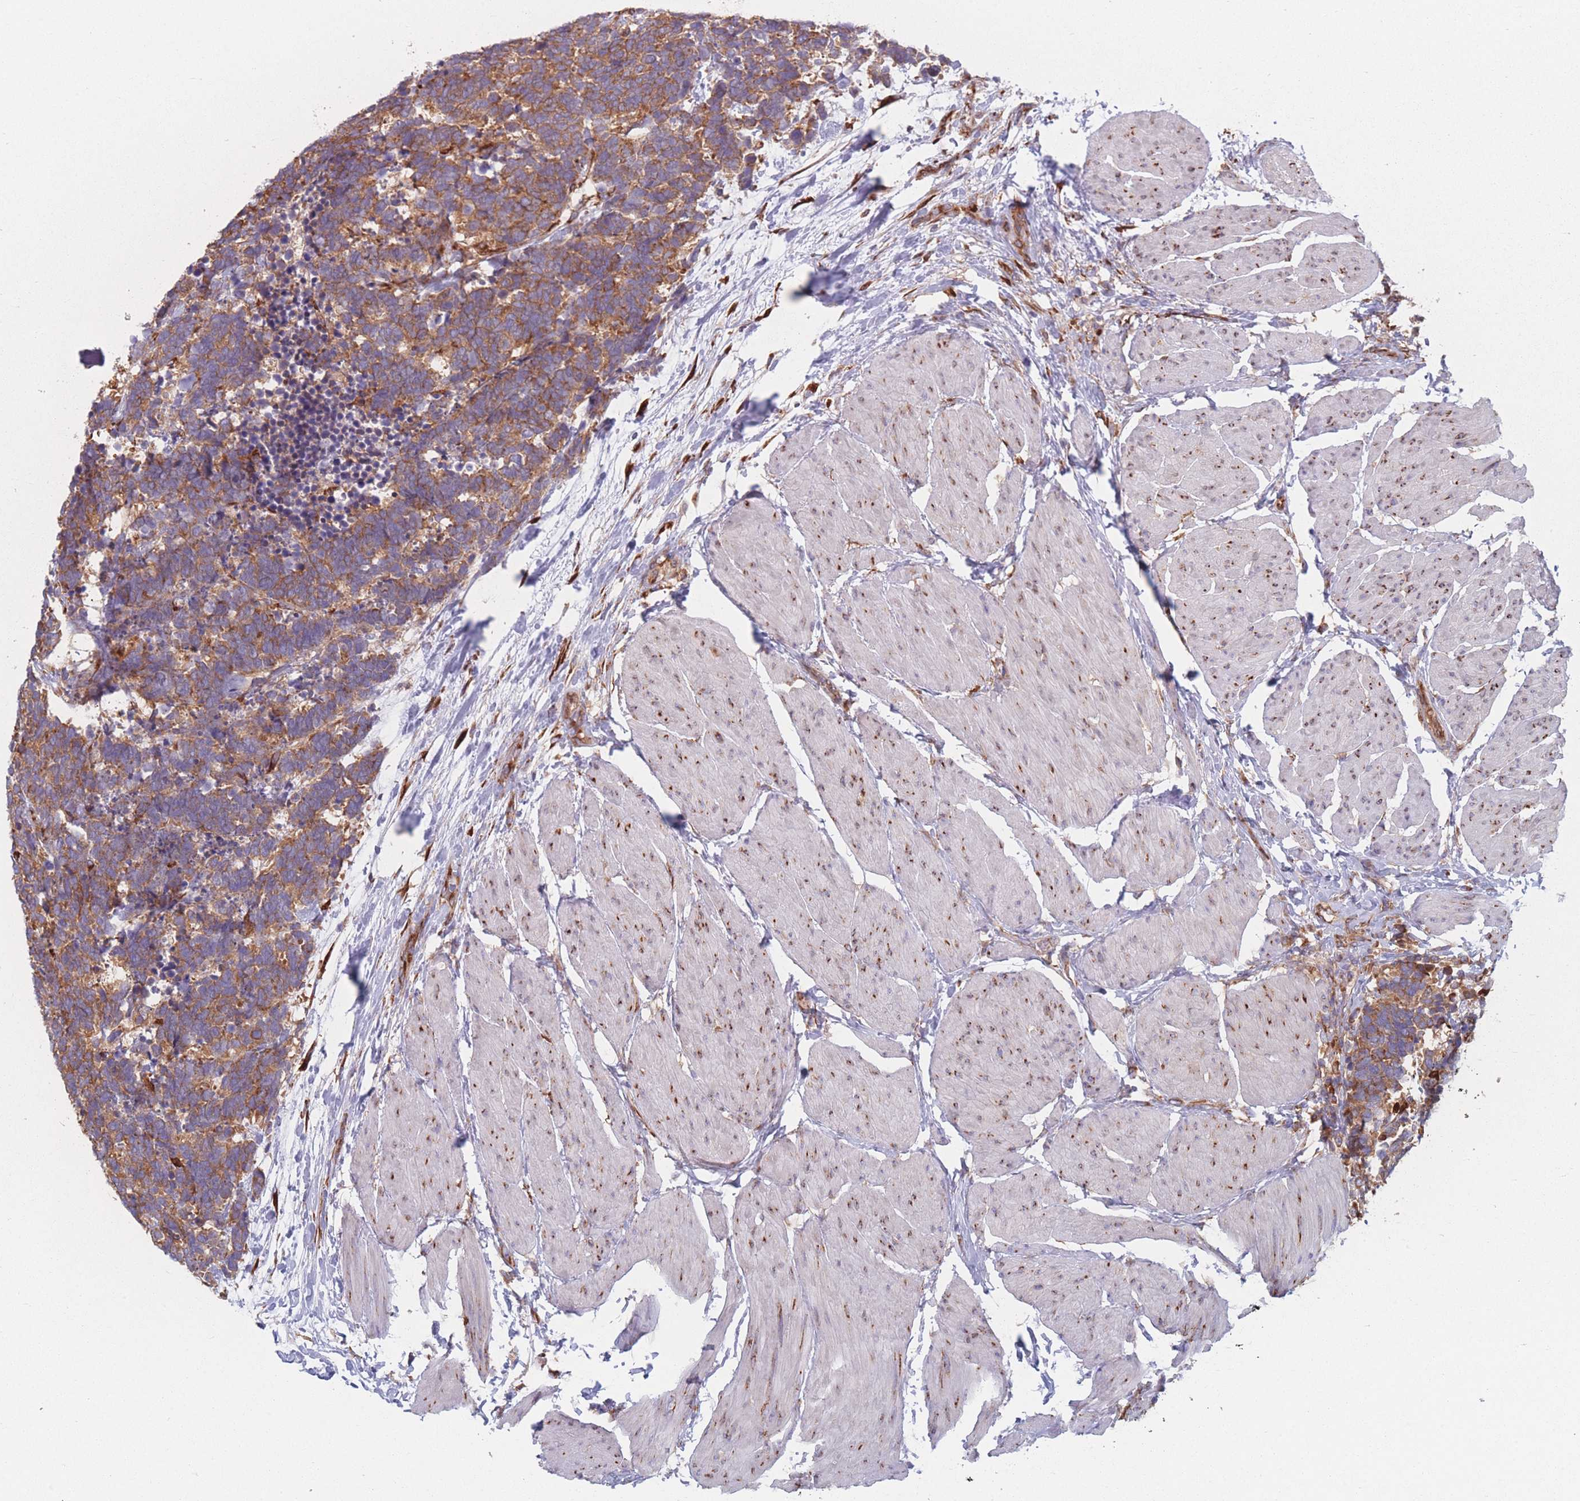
{"staining": {"intensity": "moderate", "quantity": ">75%", "location": "cytoplasmic/membranous"}, "tissue": "carcinoid", "cell_type": "Tumor cells", "image_type": "cancer", "snomed": [{"axis": "morphology", "description": "Carcinoma, NOS"}, {"axis": "morphology", "description": "Carcinoid, malignant, NOS"}, {"axis": "topography", "description": "Urinary bladder"}], "caption": "IHC image of carcinoma stained for a protein (brown), which reveals medium levels of moderate cytoplasmic/membranous staining in about >75% of tumor cells.", "gene": "EEF1B2", "patient": {"sex": "male", "age": 57}}